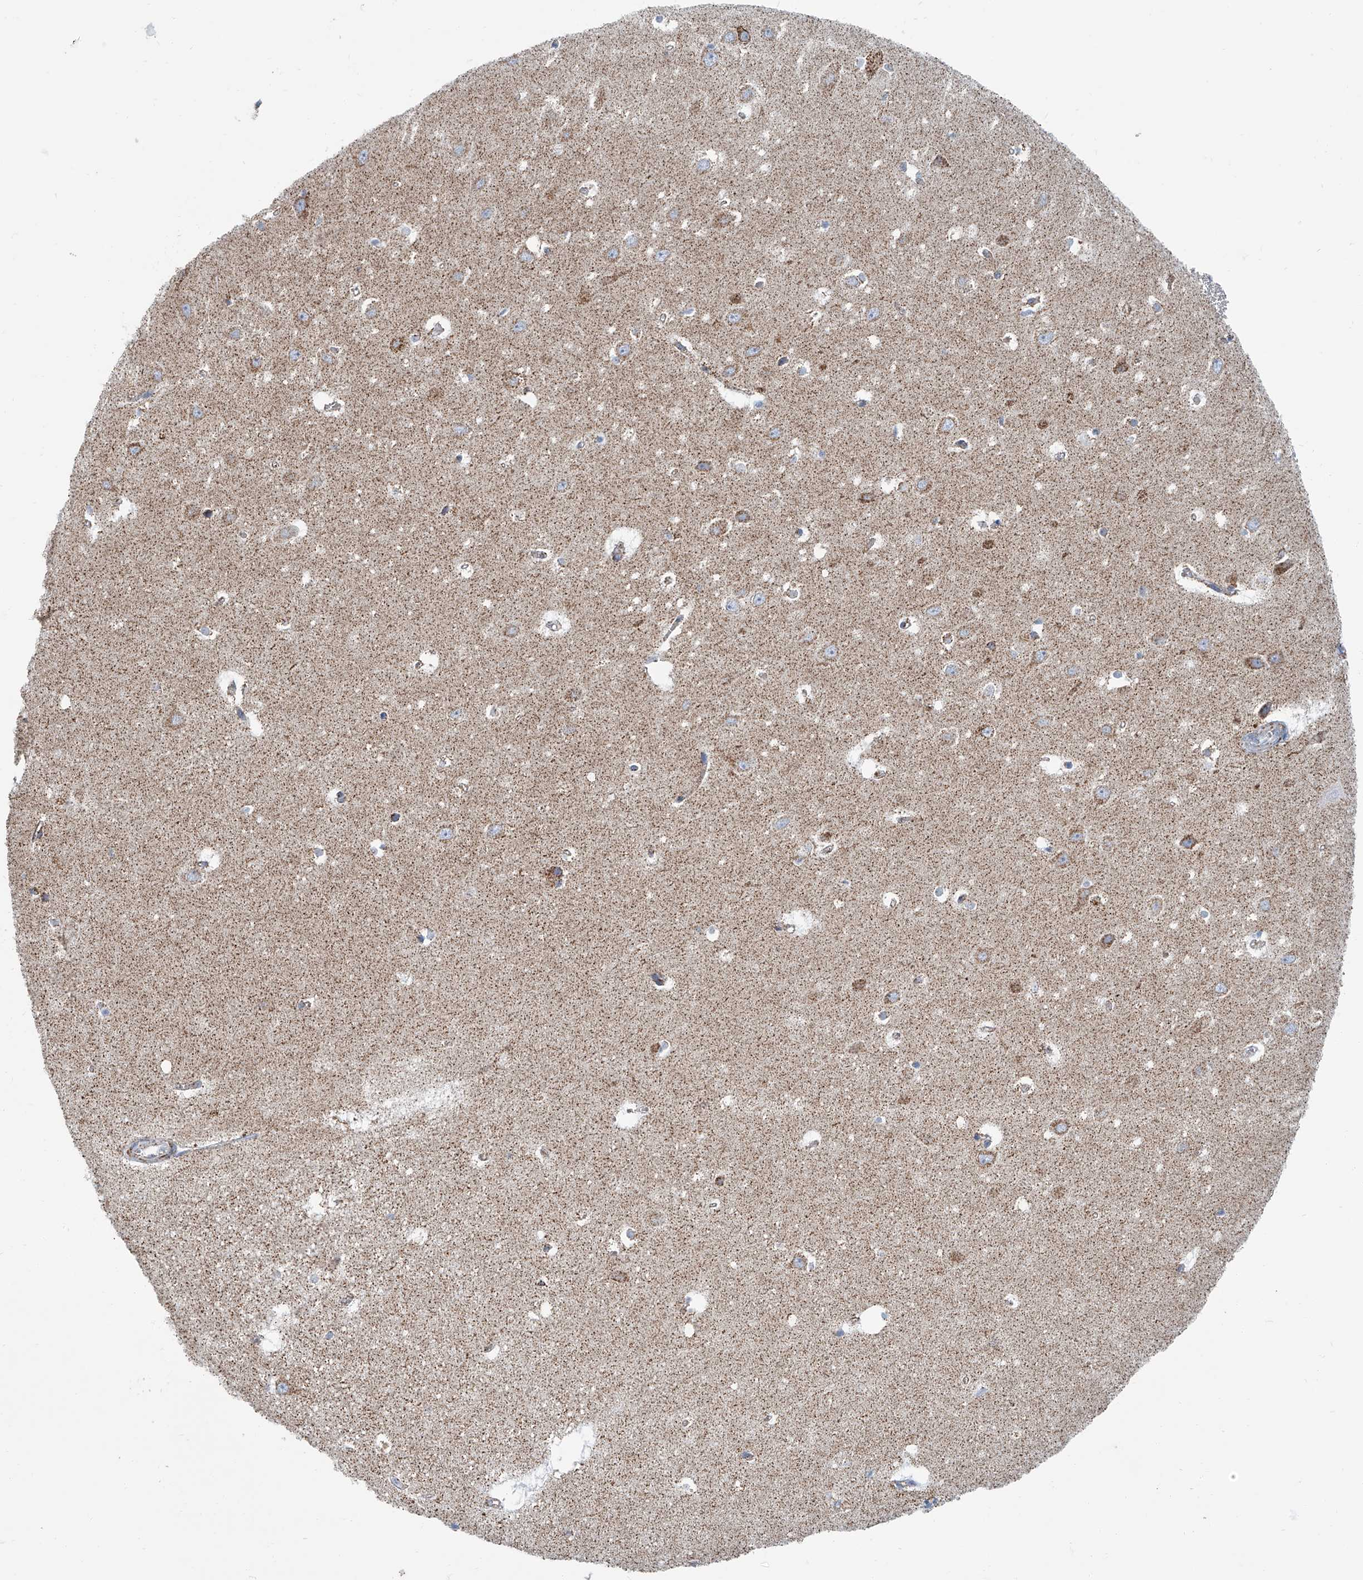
{"staining": {"intensity": "moderate", "quantity": "<25%", "location": "cytoplasmic/membranous"}, "tissue": "hippocampus", "cell_type": "Glial cells", "image_type": "normal", "snomed": [{"axis": "morphology", "description": "Normal tissue, NOS"}, {"axis": "topography", "description": "Hippocampus"}], "caption": "High-power microscopy captured an immunohistochemistry (IHC) image of unremarkable hippocampus, revealing moderate cytoplasmic/membranous positivity in about <25% of glial cells.", "gene": "MT", "patient": {"sex": "female", "age": 64}}